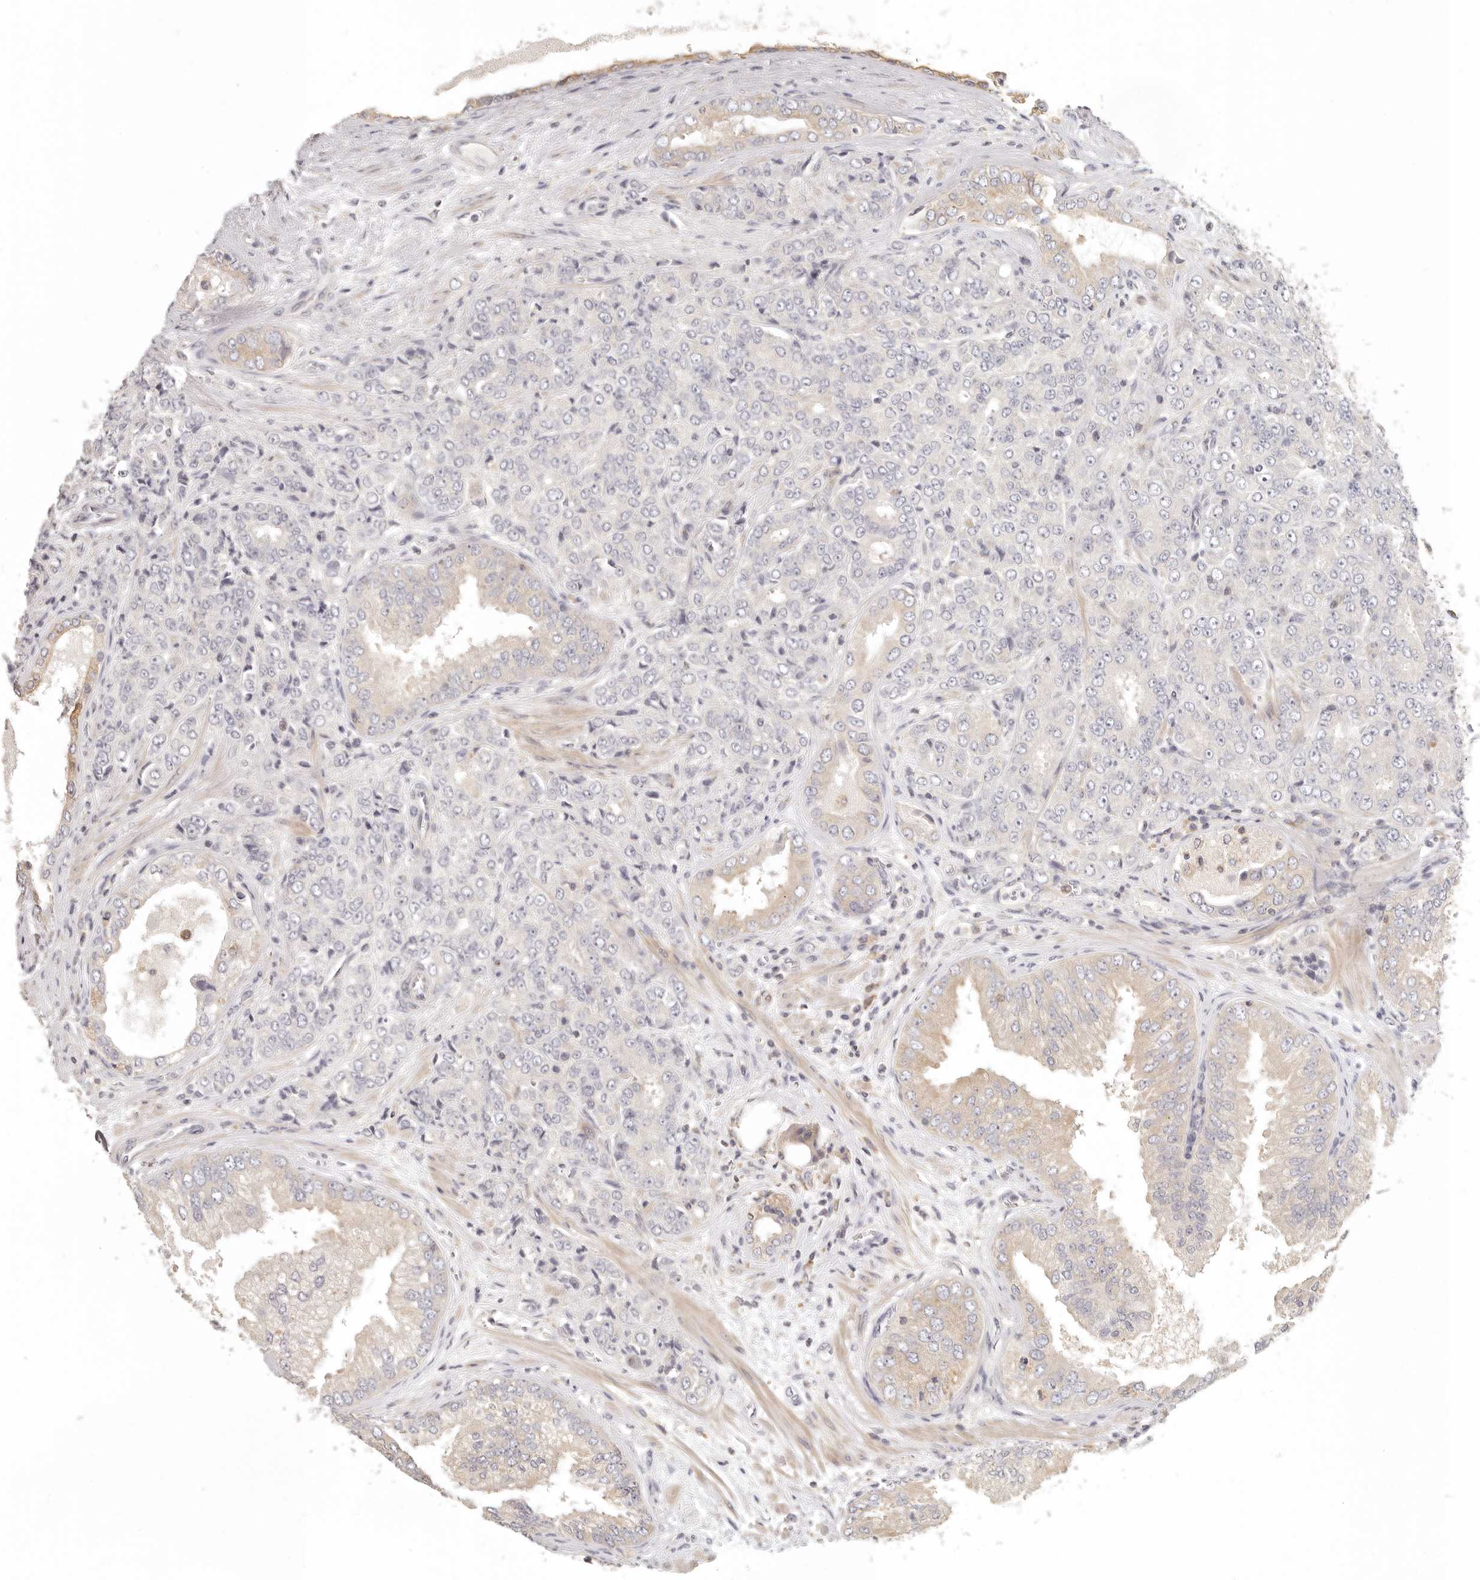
{"staining": {"intensity": "moderate", "quantity": "<25%", "location": "cytoplasmic/membranous"}, "tissue": "prostate cancer", "cell_type": "Tumor cells", "image_type": "cancer", "snomed": [{"axis": "morphology", "description": "Adenocarcinoma, High grade"}, {"axis": "topography", "description": "Prostate"}], "caption": "This image demonstrates IHC staining of prostate cancer (high-grade adenocarcinoma), with low moderate cytoplasmic/membranous expression in about <25% of tumor cells.", "gene": "ANXA9", "patient": {"sex": "male", "age": 58}}